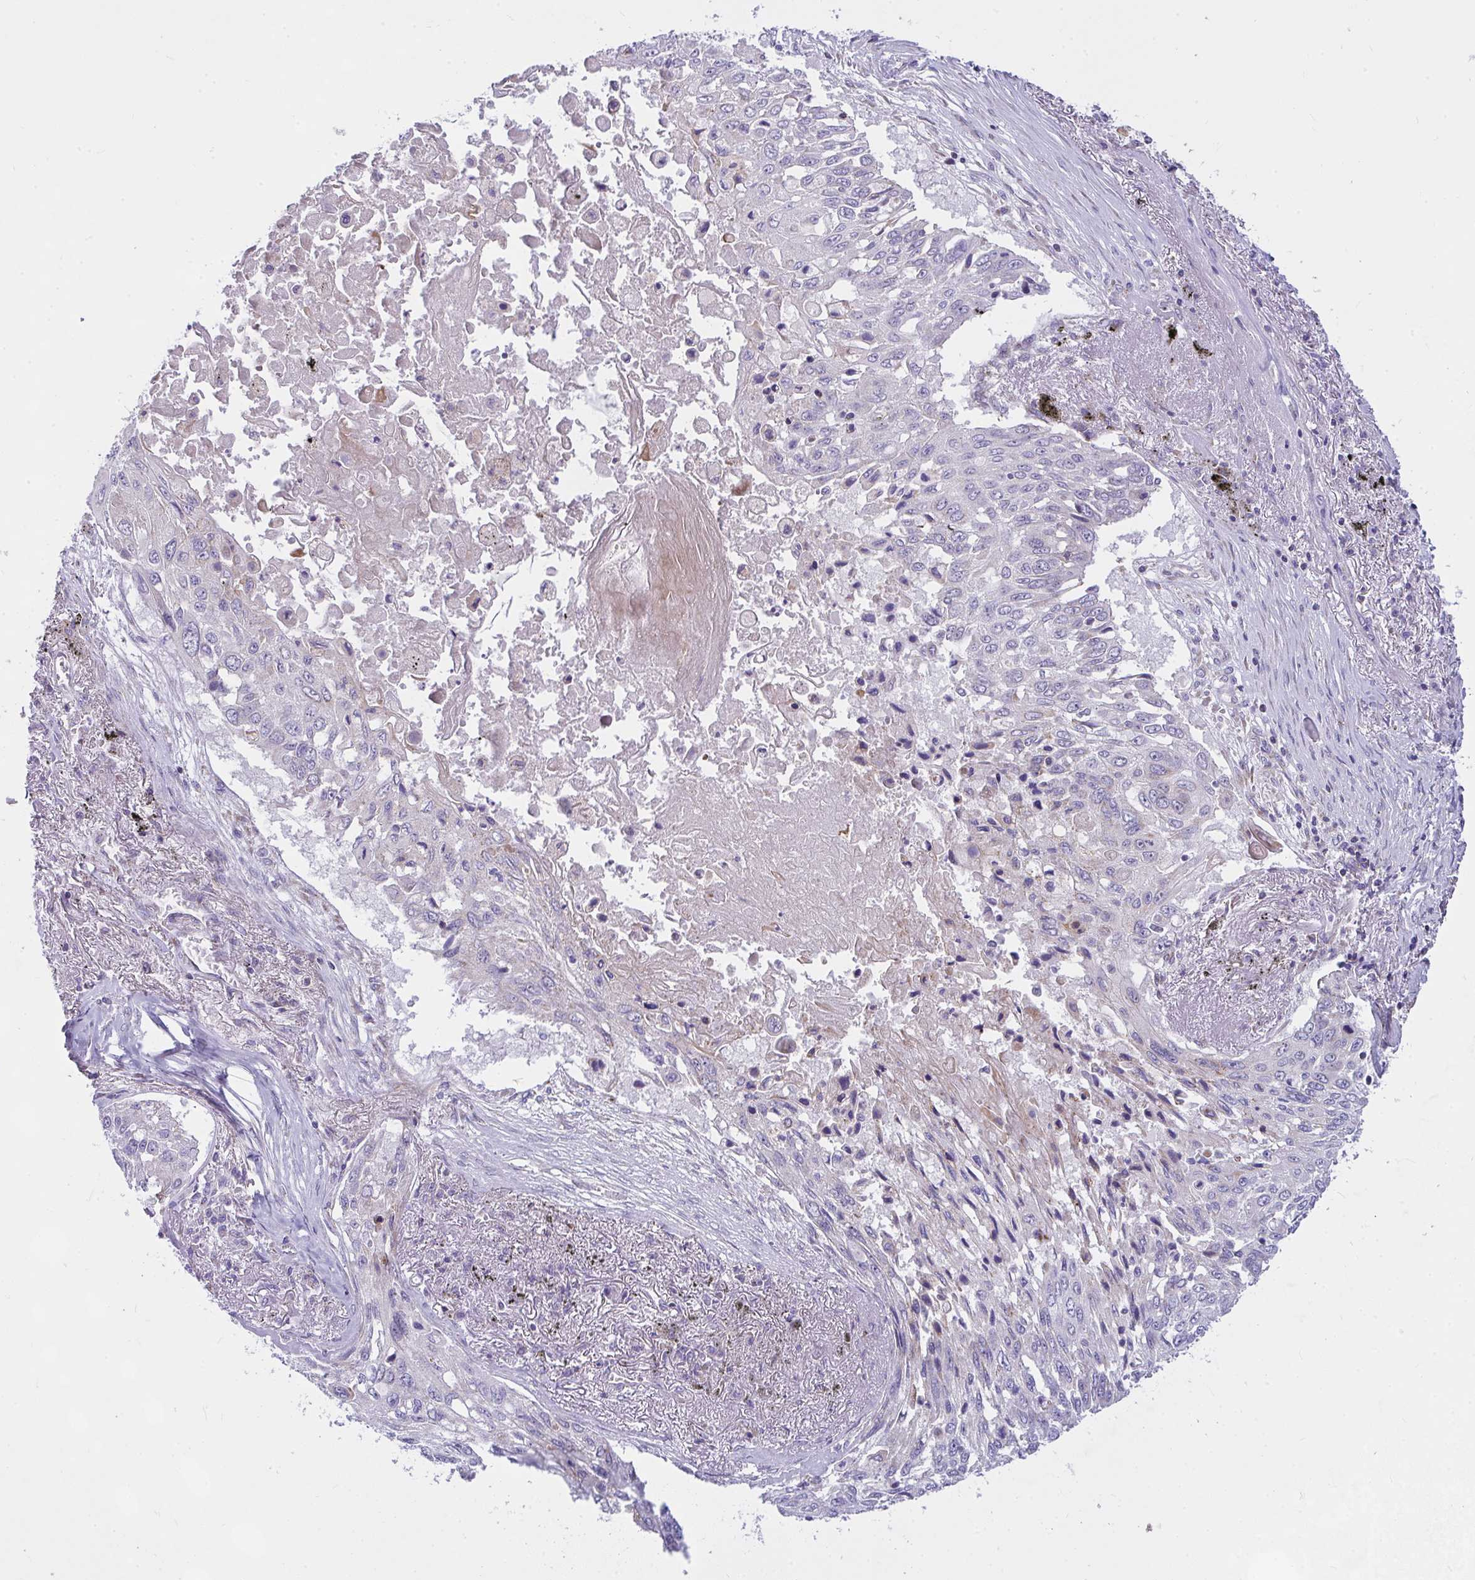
{"staining": {"intensity": "negative", "quantity": "none", "location": "none"}, "tissue": "lung cancer", "cell_type": "Tumor cells", "image_type": "cancer", "snomed": [{"axis": "morphology", "description": "Squamous cell carcinoma, NOS"}, {"axis": "topography", "description": "Lung"}], "caption": "Immunohistochemical staining of human lung cancer (squamous cell carcinoma) displays no significant staining in tumor cells.", "gene": "CEP63", "patient": {"sex": "male", "age": 75}}